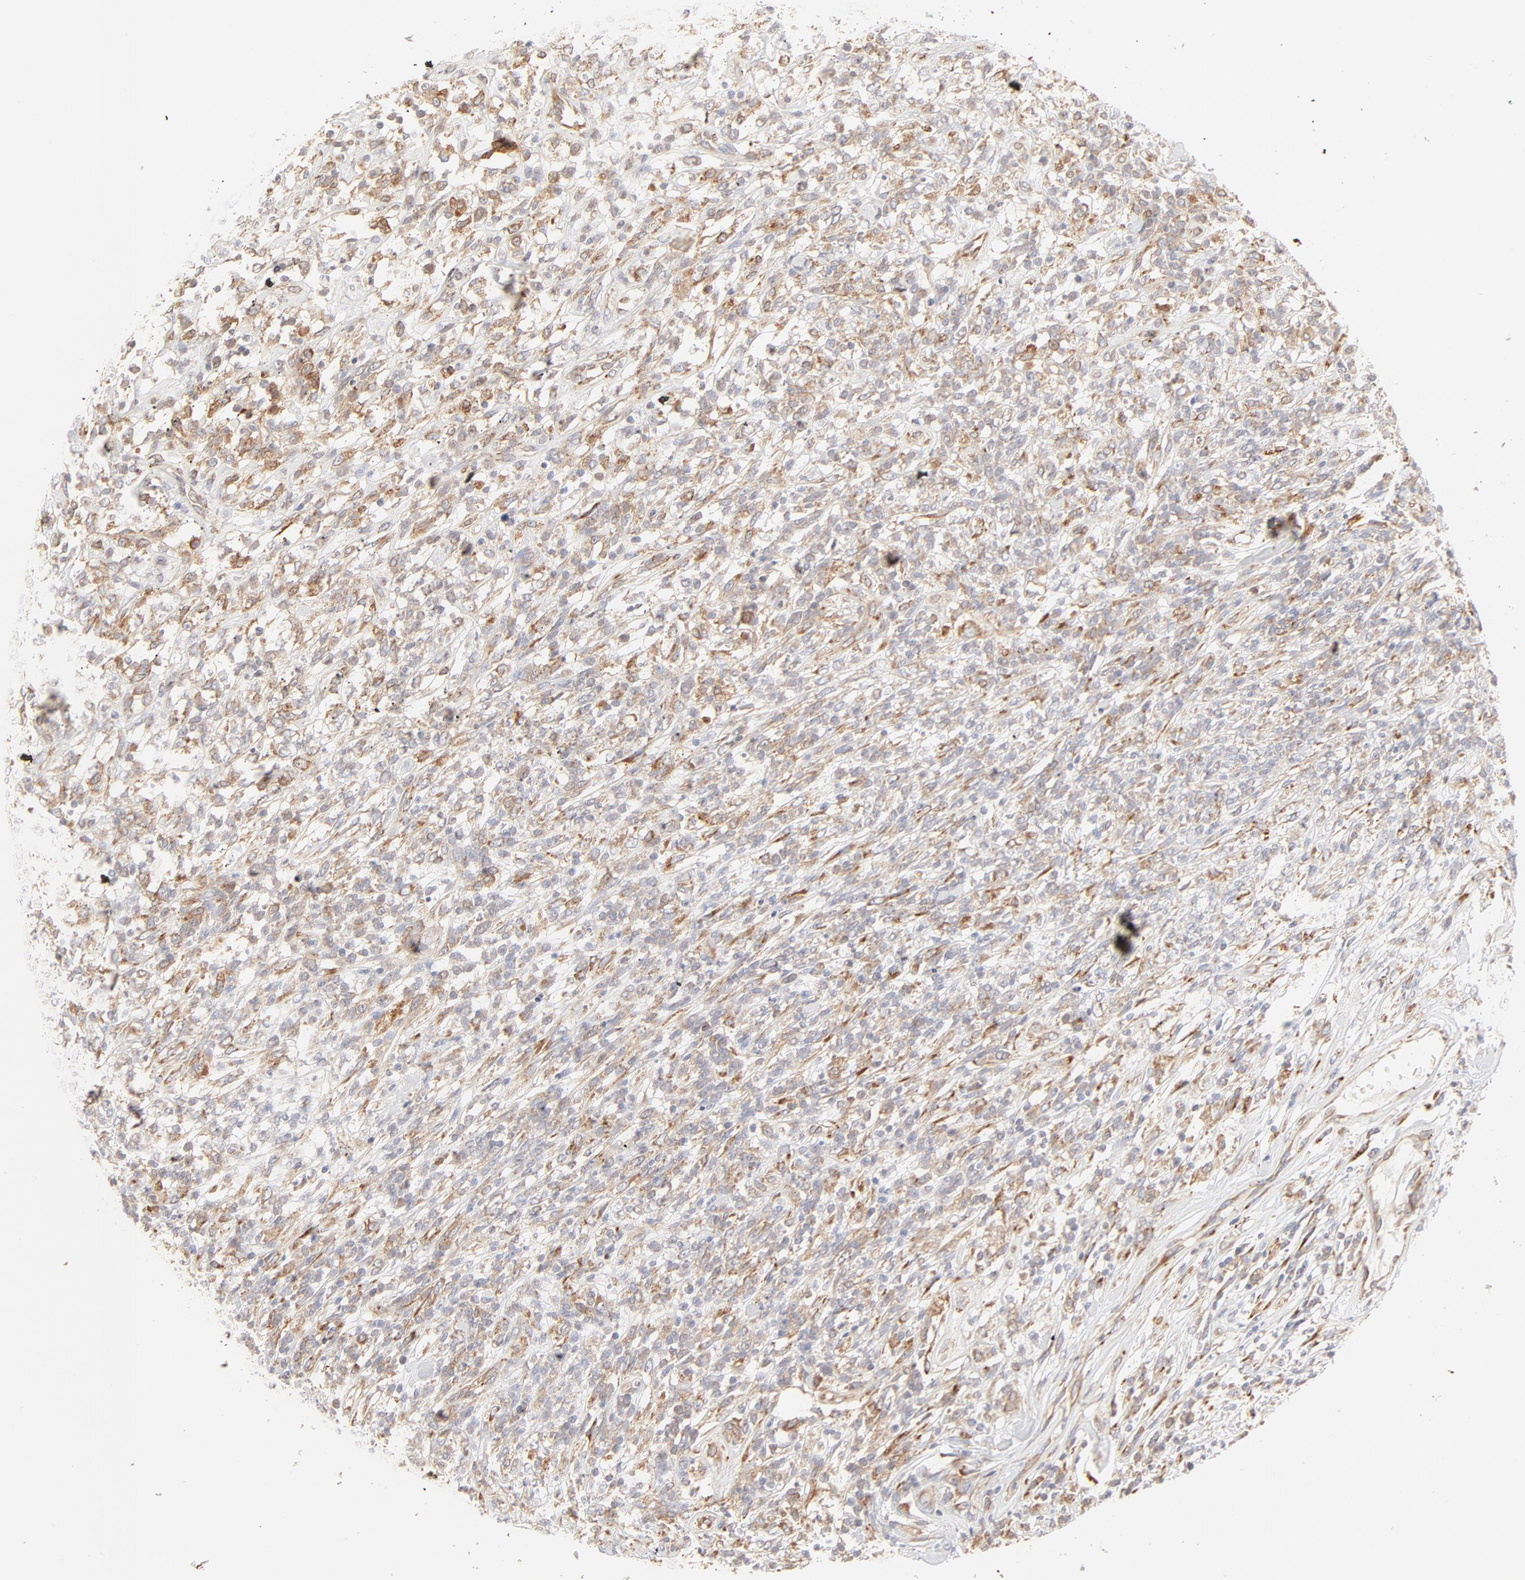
{"staining": {"intensity": "moderate", "quantity": ">75%", "location": "cytoplasmic/membranous"}, "tissue": "lymphoma", "cell_type": "Tumor cells", "image_type": "cancer", "snomed": [{"axis": "morphology", "description": "Malignant lymphoma, non-Hodgkin's type, High grade"}, {"axis": "topography", "description": "Lymph node"}], "caption": "This histopathology image displays immunohistochemistry (IHC) staining of high-grade malignant lymphoma, non-Hodgkin's type, with medium moderate cytoplasmic/membranous positivity in about >75% of tumor cells.", "gene": "PARP12", "patient": {"sex": "female", "age": 73}}